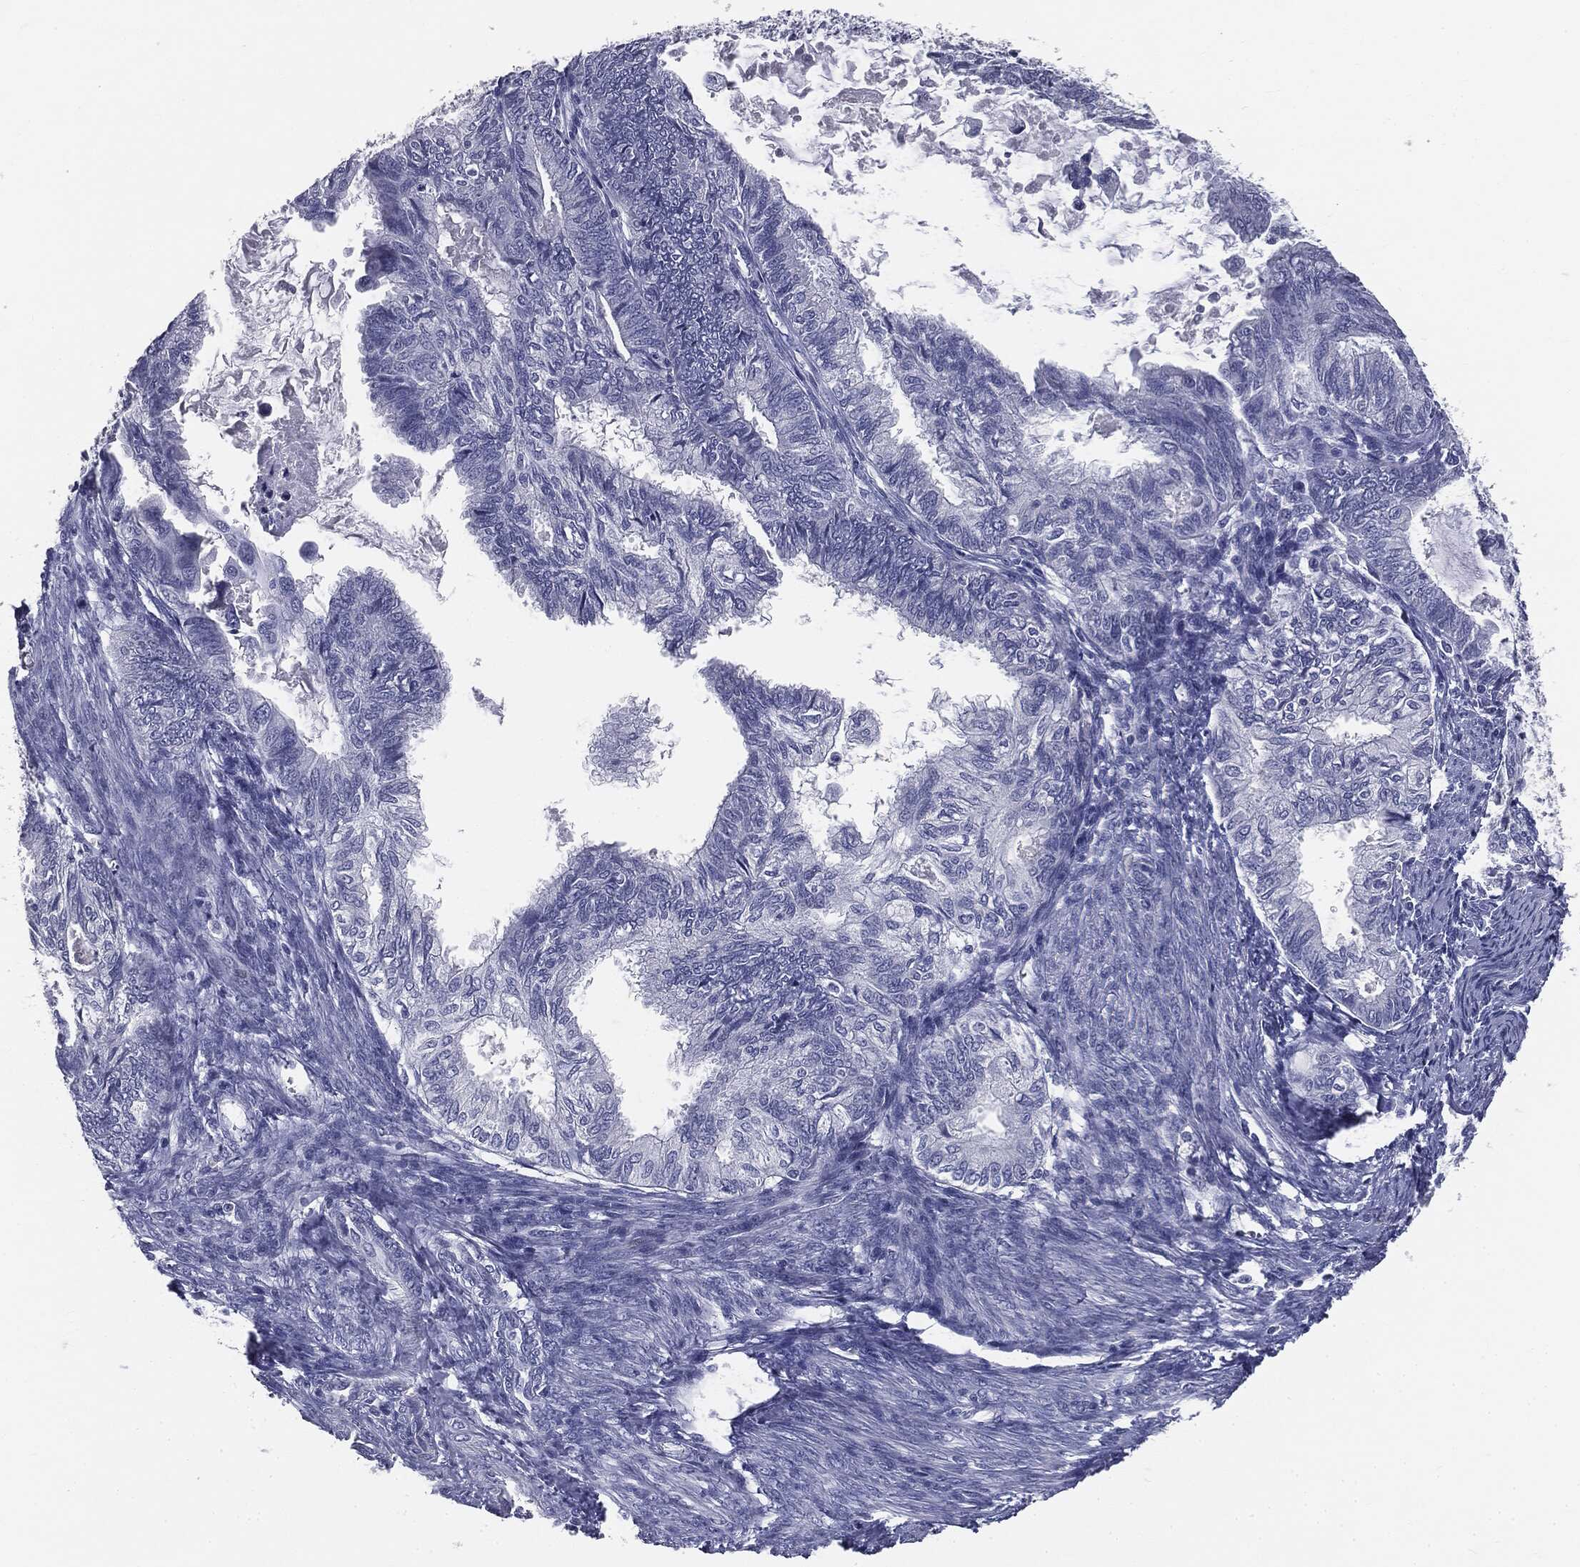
{"staining": {"intensity": "negative", "quantity": "none", "location": "none"}, "tissue": "endometrial cancer", "cell_type": "Tumor cells", "image_type": "cancer", "snomed": [{"axis": "morphology", "description": "Adenocarcinoma, NOS"}, {"axis": "topography", "description": "Endometrium"}], "caption": "IHC of endometrial adenocarcinoma exhibits no expression in tumor cells.", "gene": "AFP", "patient": {"sex": "female", "age": 86}}